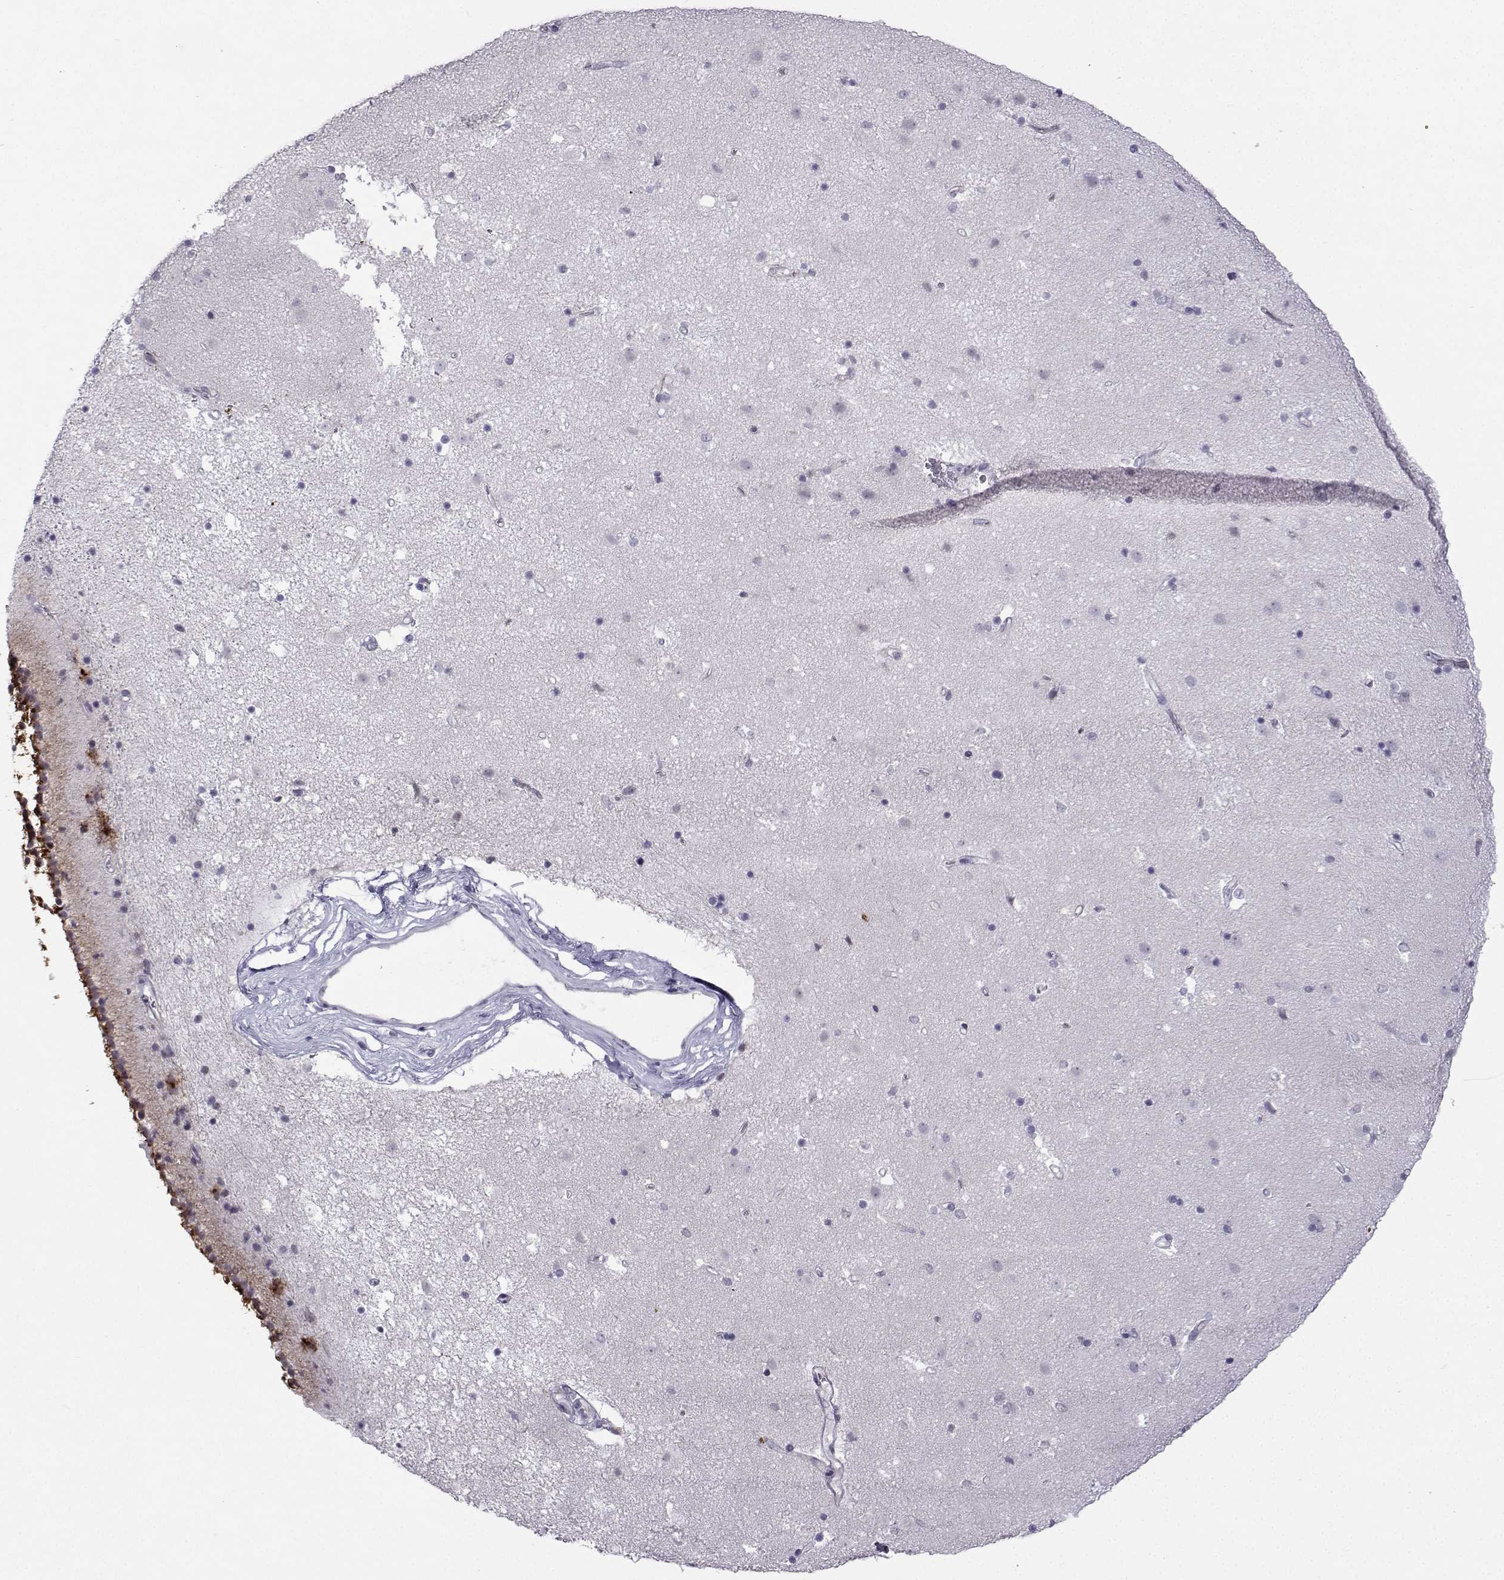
{"staining": {"intensity": "strong", "quantity": "<25%", "location": "cytoplasmic/membranous"}, "tissue": "caudate", "cell_type": "Glial cells", "image_type": "normal", "snomed": [{"axis": "morphology", "description": "Normal tissue, NOS"}, {"axis": "topography", "description": "Lateral ventricle wall"}], "caption": "A histopathology image of human caudate stained for a protein shows strong cytoplasmic/membranous brown staining in glial cells.", "gene": "CFAP53", "patient": {"sex": "female", "age": 71}}